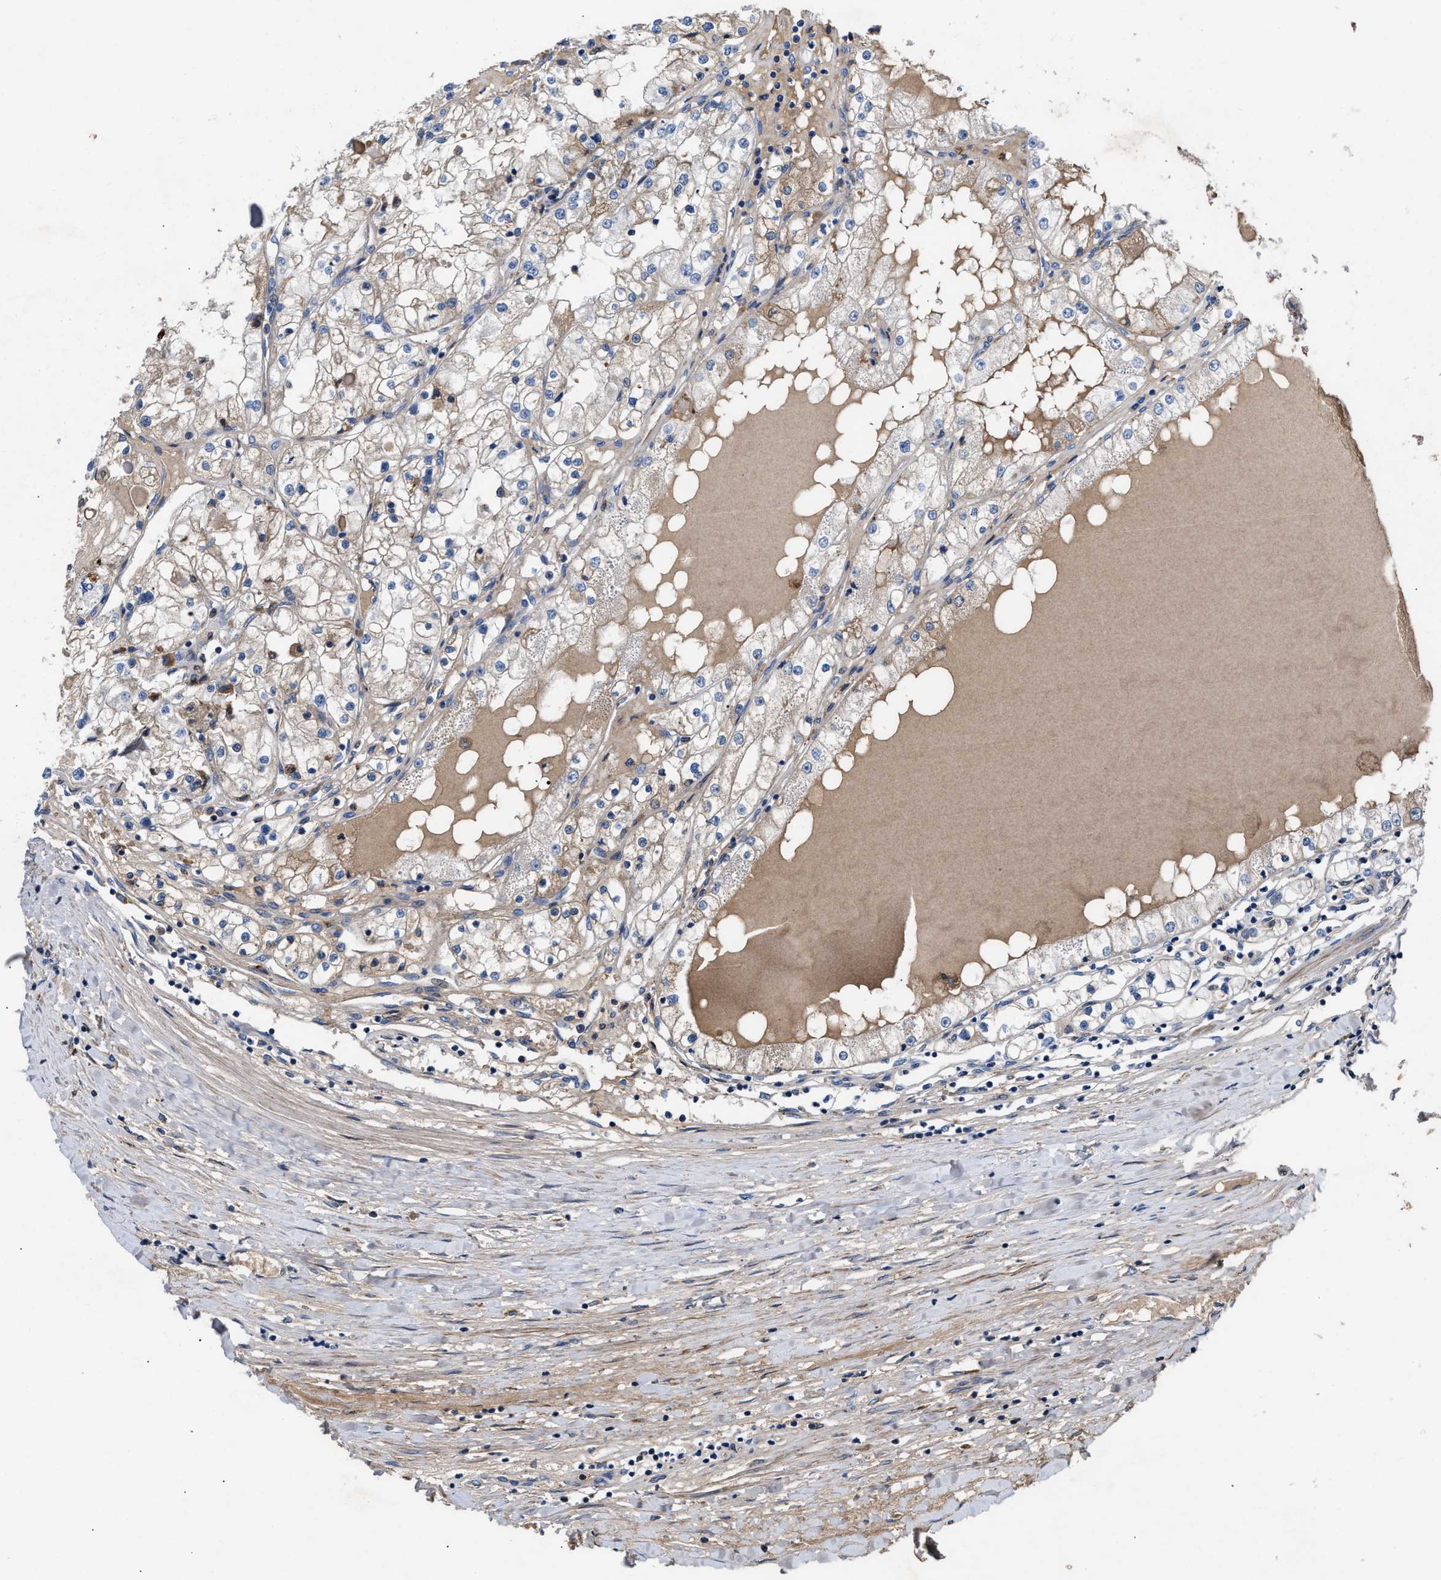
{"staining": {"intensity": "weak", "quantity": "<25%", "location": "cytoplasmic/membranous"}, "tissue": "renal cancer", "cell_type": "Tumor cells", "image_type": "cancer", "snomed": [{"axis": "morphology", "description": "Adenocarcinoma, NOS"}, {"axis": "topography", "description": "Kidney"}], "caption": "DAB (3,3'-diaminobenzidine) immunohistochemical staining of renal adenocarcinoma displays no significant staining in tumor cells. Brightfield microscopy of IHC stained with DAB (brown) and hematoxylin (blue), captured at high magnification.", "gene": "CCDC171", "patient": {"sex": "male", "age": 68}}